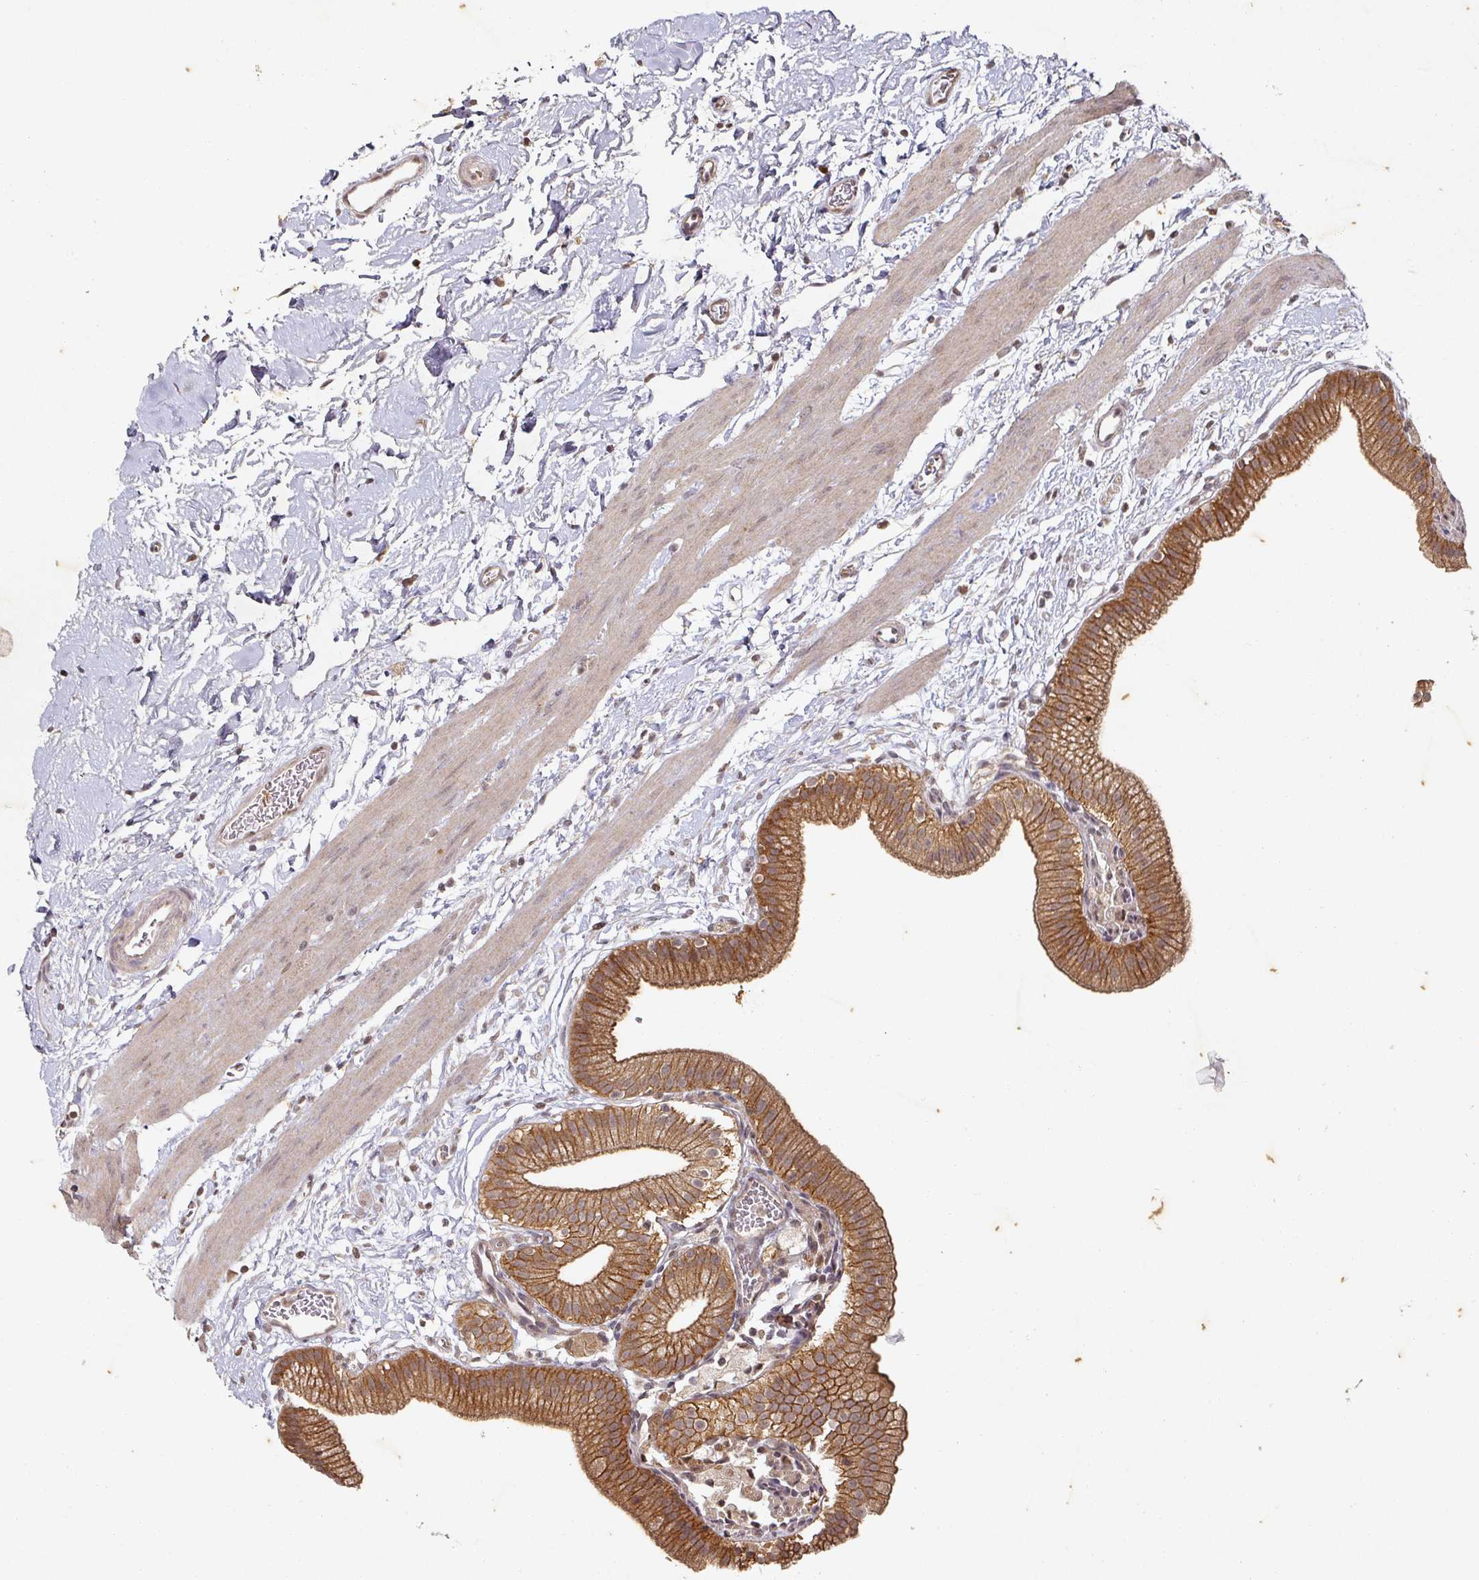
{"staining": {"intensity": "moderate", "quantity": ">75%", "location": "cytoplasmic/membranous"}, "tissue": "gallbladder", "cell_type": "Glandular cells", "image_type": "normal", "snomed": [{"axis": "morphology", "description": "Normal tissue, NOS"}, {"axis": "topography", "description": "Gallbladder"}], "caption": "Normal gallbladder was stained to show a protein in brown. There is medium levels of moderate cytoplasmic/membranous staining in approximately >75% of glandular cells. (IHC, brightfield microscopy, high magnification).", "gene": "CAPN5", "patient": {"sex": "male", "age": 55}}